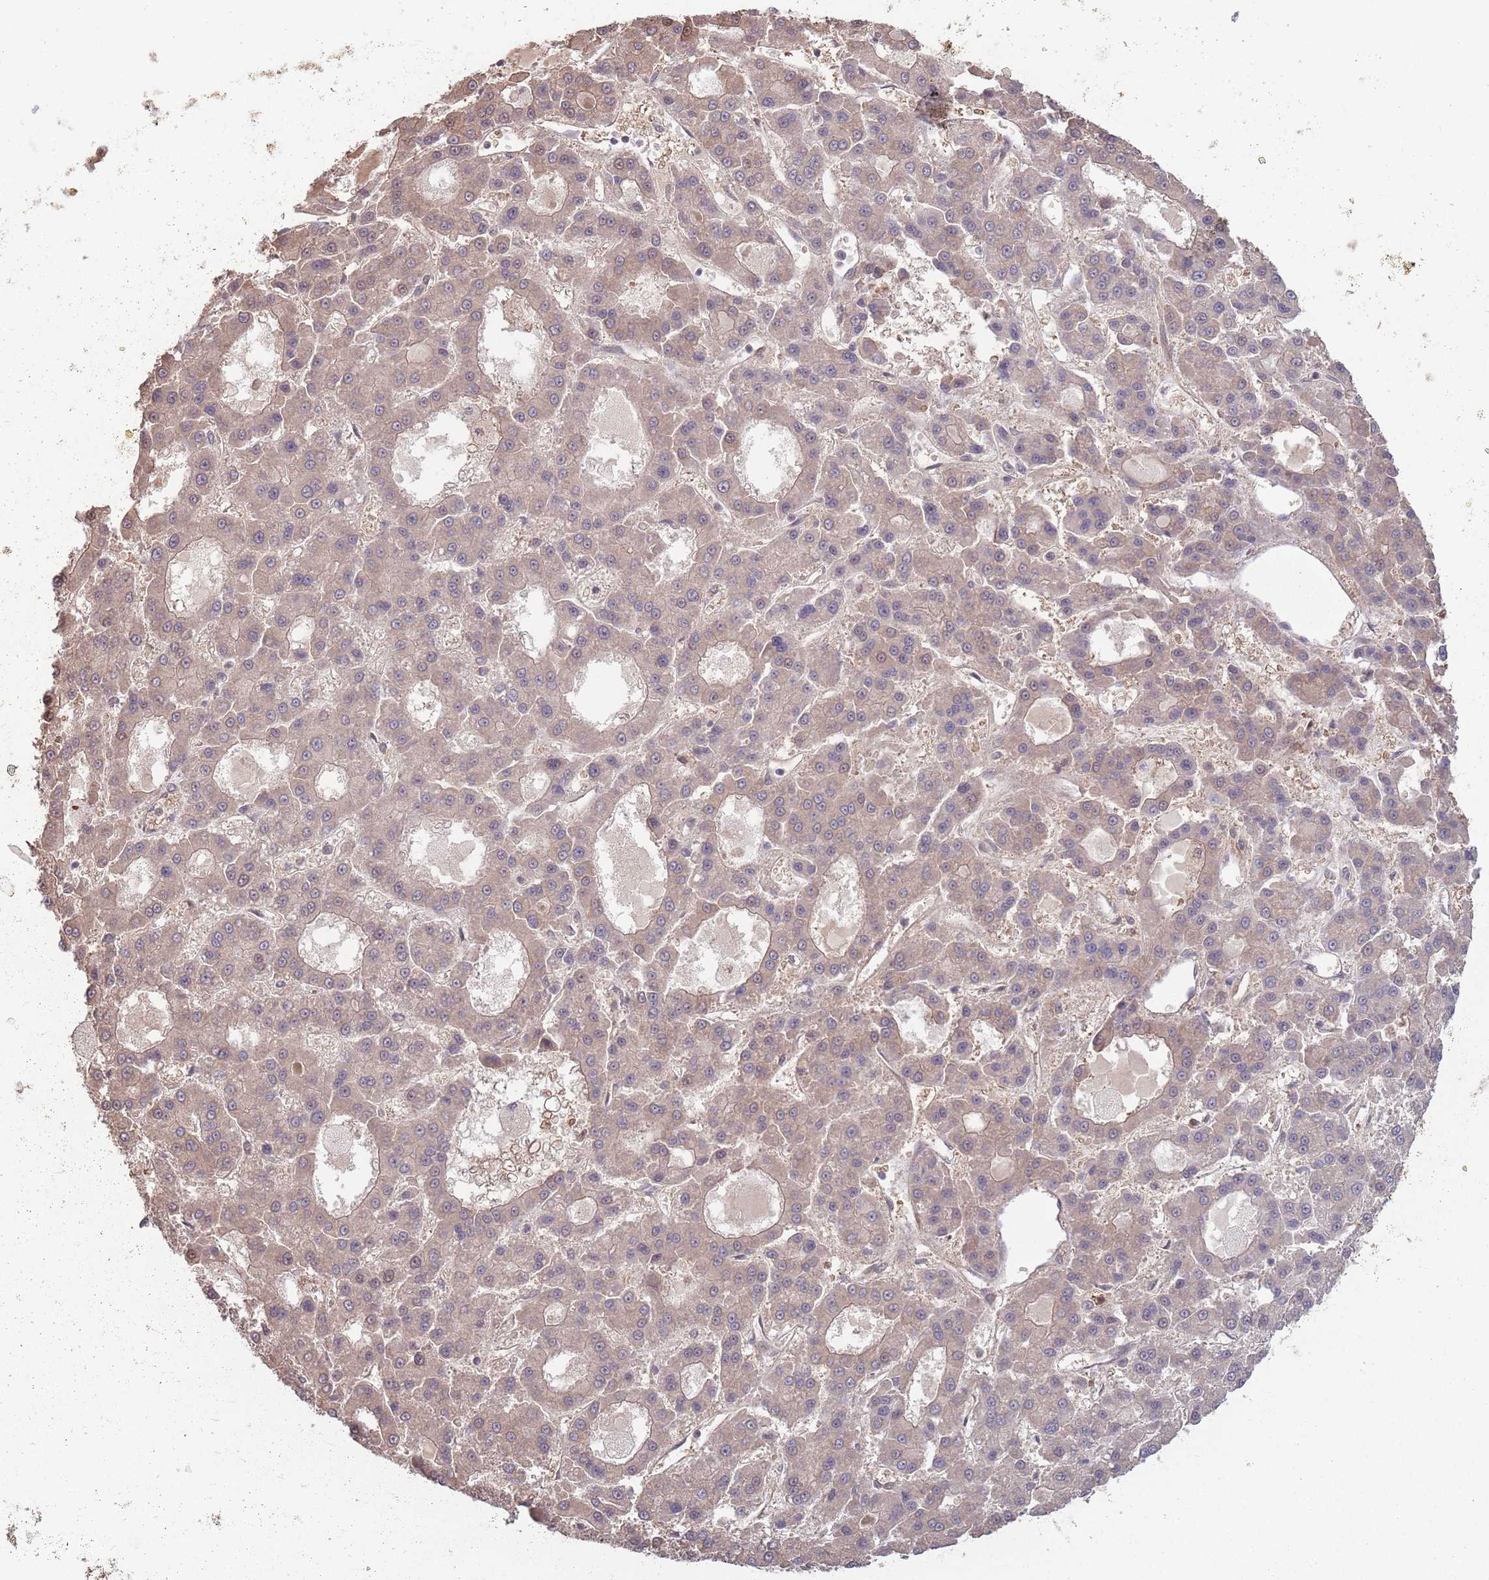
{"staining": {"intensity": "weak", "quantity": "25%-75%", "location": "cytoplasmic/membranous"}, "tissue": "liver cancer", "cell_type": "Tumor cells", "image_type": "cancer", "snomed": [{"axis": "morphology", "description": "Carcinoma, Hepatocellular, NOS"}, {"axis": "topography", "description": "Liver"}], "caption": "High-magnification brightfield microscopy of liver cancer stained with DAB (3,3'-diaminobenzidine) (brown) and counterstained with hematoxylin (blue). tumor cells exhibit weak cytoplasmic/membranous staining is identified in about25%-75% of cells. The staining was performed using DAB (3,3'-diaminobenzidine), with brown indicating positive protein expression. Nuclei are stained blue with hematoxylin.", "gene": "CCDC154", "patient": {"sex": "male", "age": 70}}